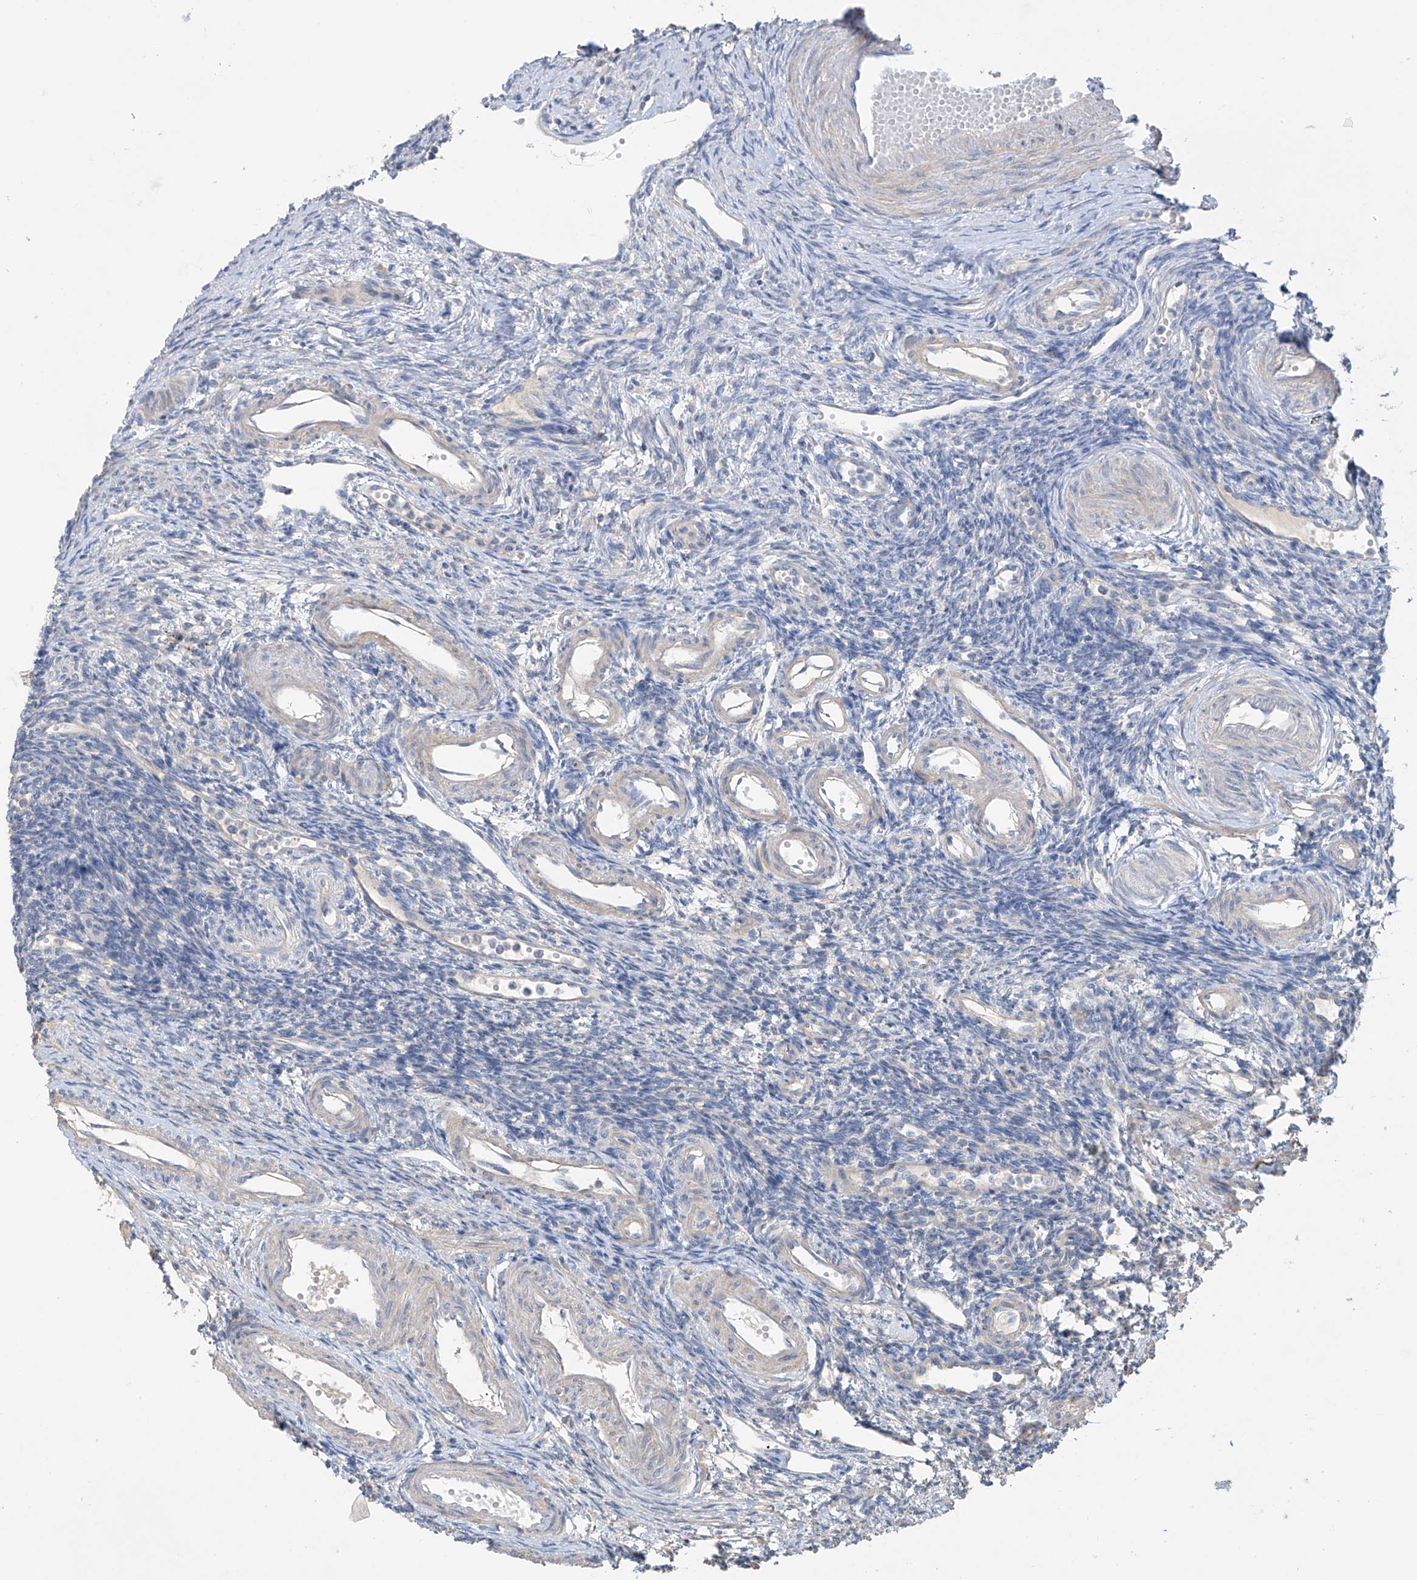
{"staining": {"intensity": "negative", "quantity": "none", "location": "none"}, "tissue": "ovary", "cell_type": "Ovarian stroma cells", "image_type": "normal", "snomed": [{"axis": "morphology", "description": "Normal tissue, NOS"}, {"axis": "morphology", "description": "Cyst, NOS"}, {"axis": "topography", "description": "Ovary"}], "caption": "High magnification brightfield microscopy of normal ovary stained with DAB (brown) and counterstained with hematoxylin (blue): ovarian stroma cells show no significant expression.", "gene": "PRSS12", "patient": {"sex": "female", "age": 33}}